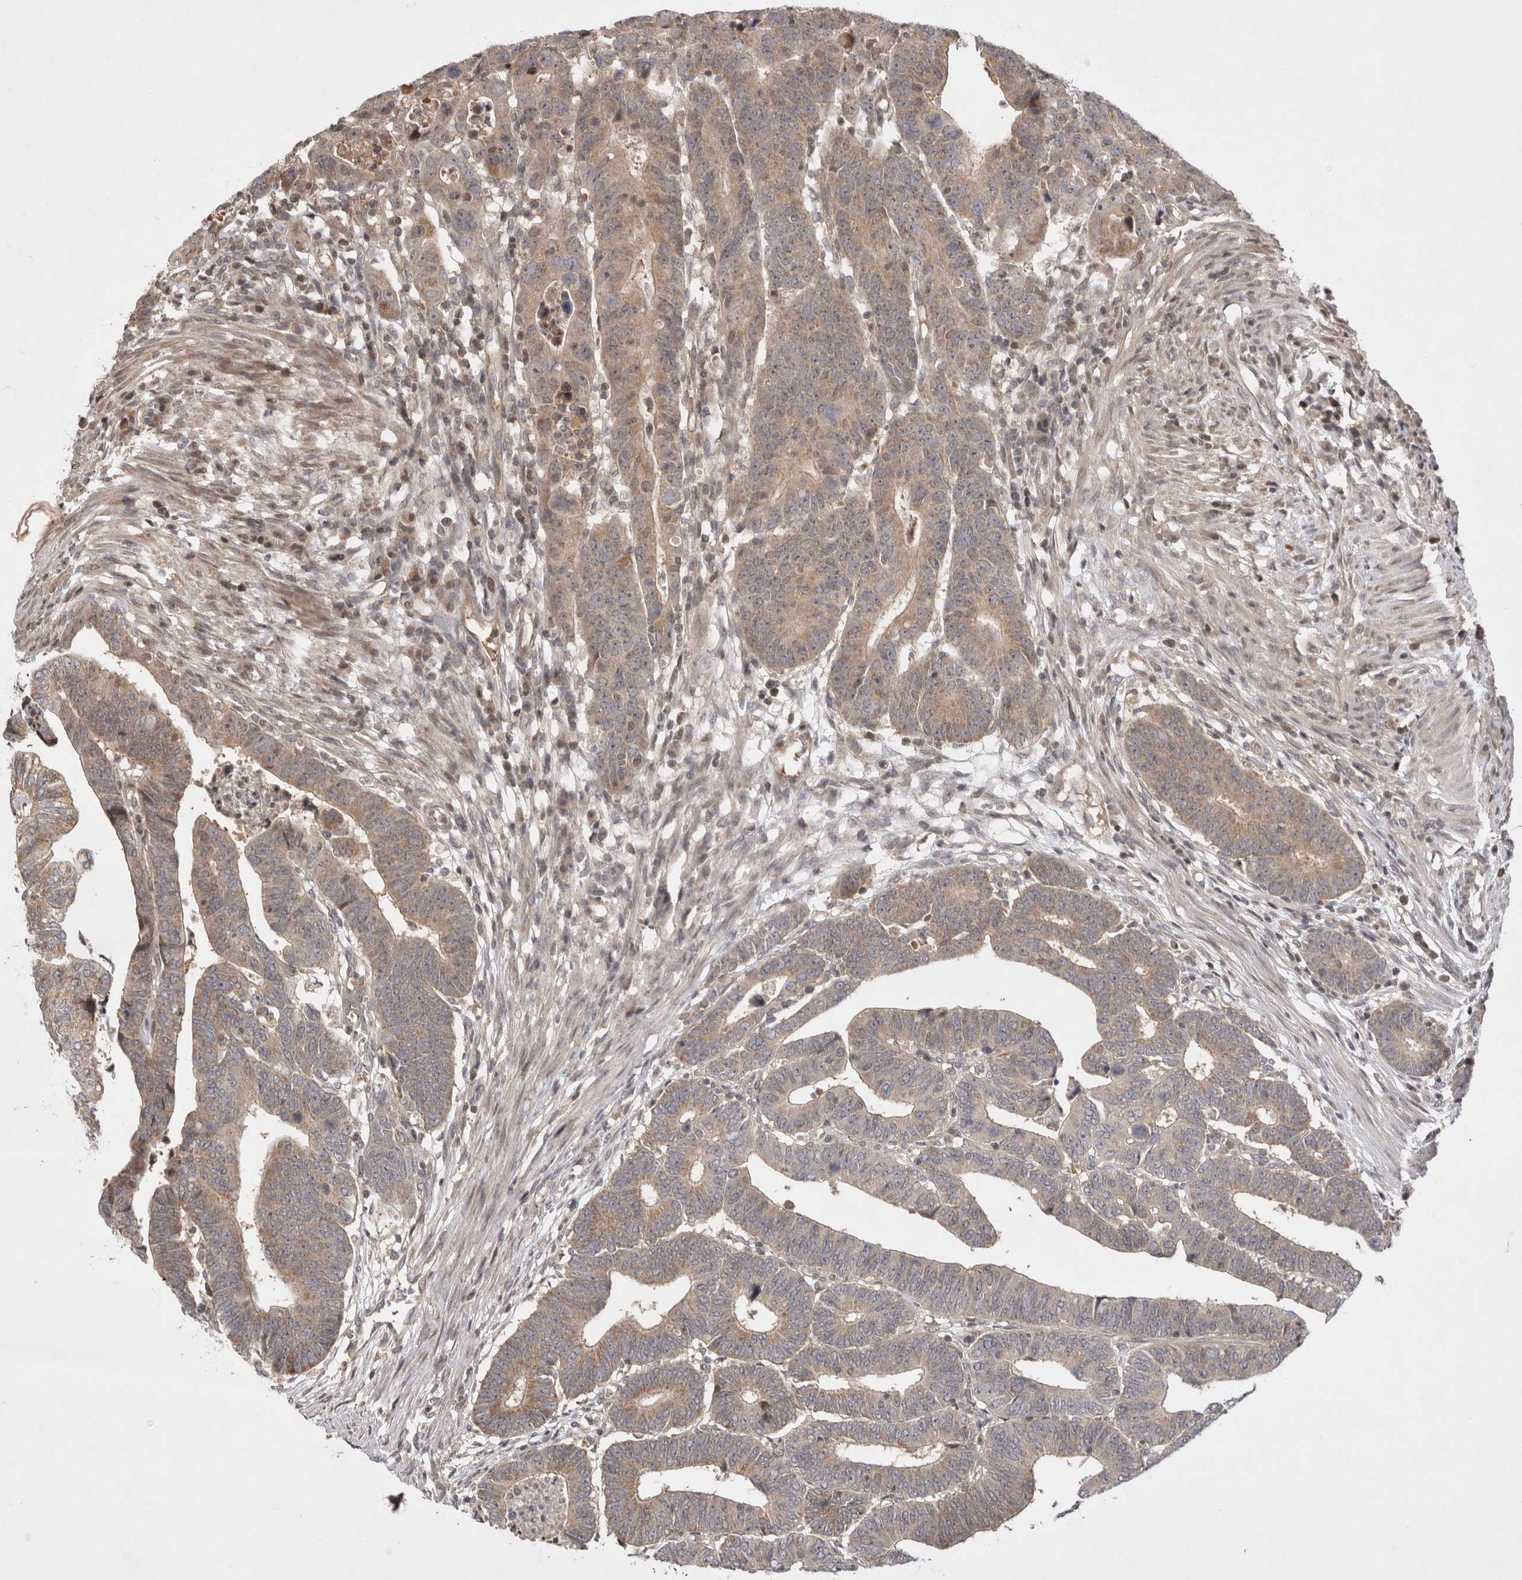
{"staining": {"intensity": "moderate", "quantity": ">75%", "location": "cytoplasmic/membranous"}, "tissue": "colorectal cancer", "cell_type": "Tumor cells", "image_type": "cancer", "snomed": [{"axis": "morphology", "description": "Adenocarcinoma, NOS"}, {"axis": "topography", "description": "Rectum"}], "caption": "Immunohistochemistry (DAB) staining of human adenocarcinoma (colorectal) reveals moderate cytoplasmic/membranous protein staining in approximately >75% of tumor cells.", "gene": "EIF2AK1", "patient": {"sex": "female", "age": 65}}